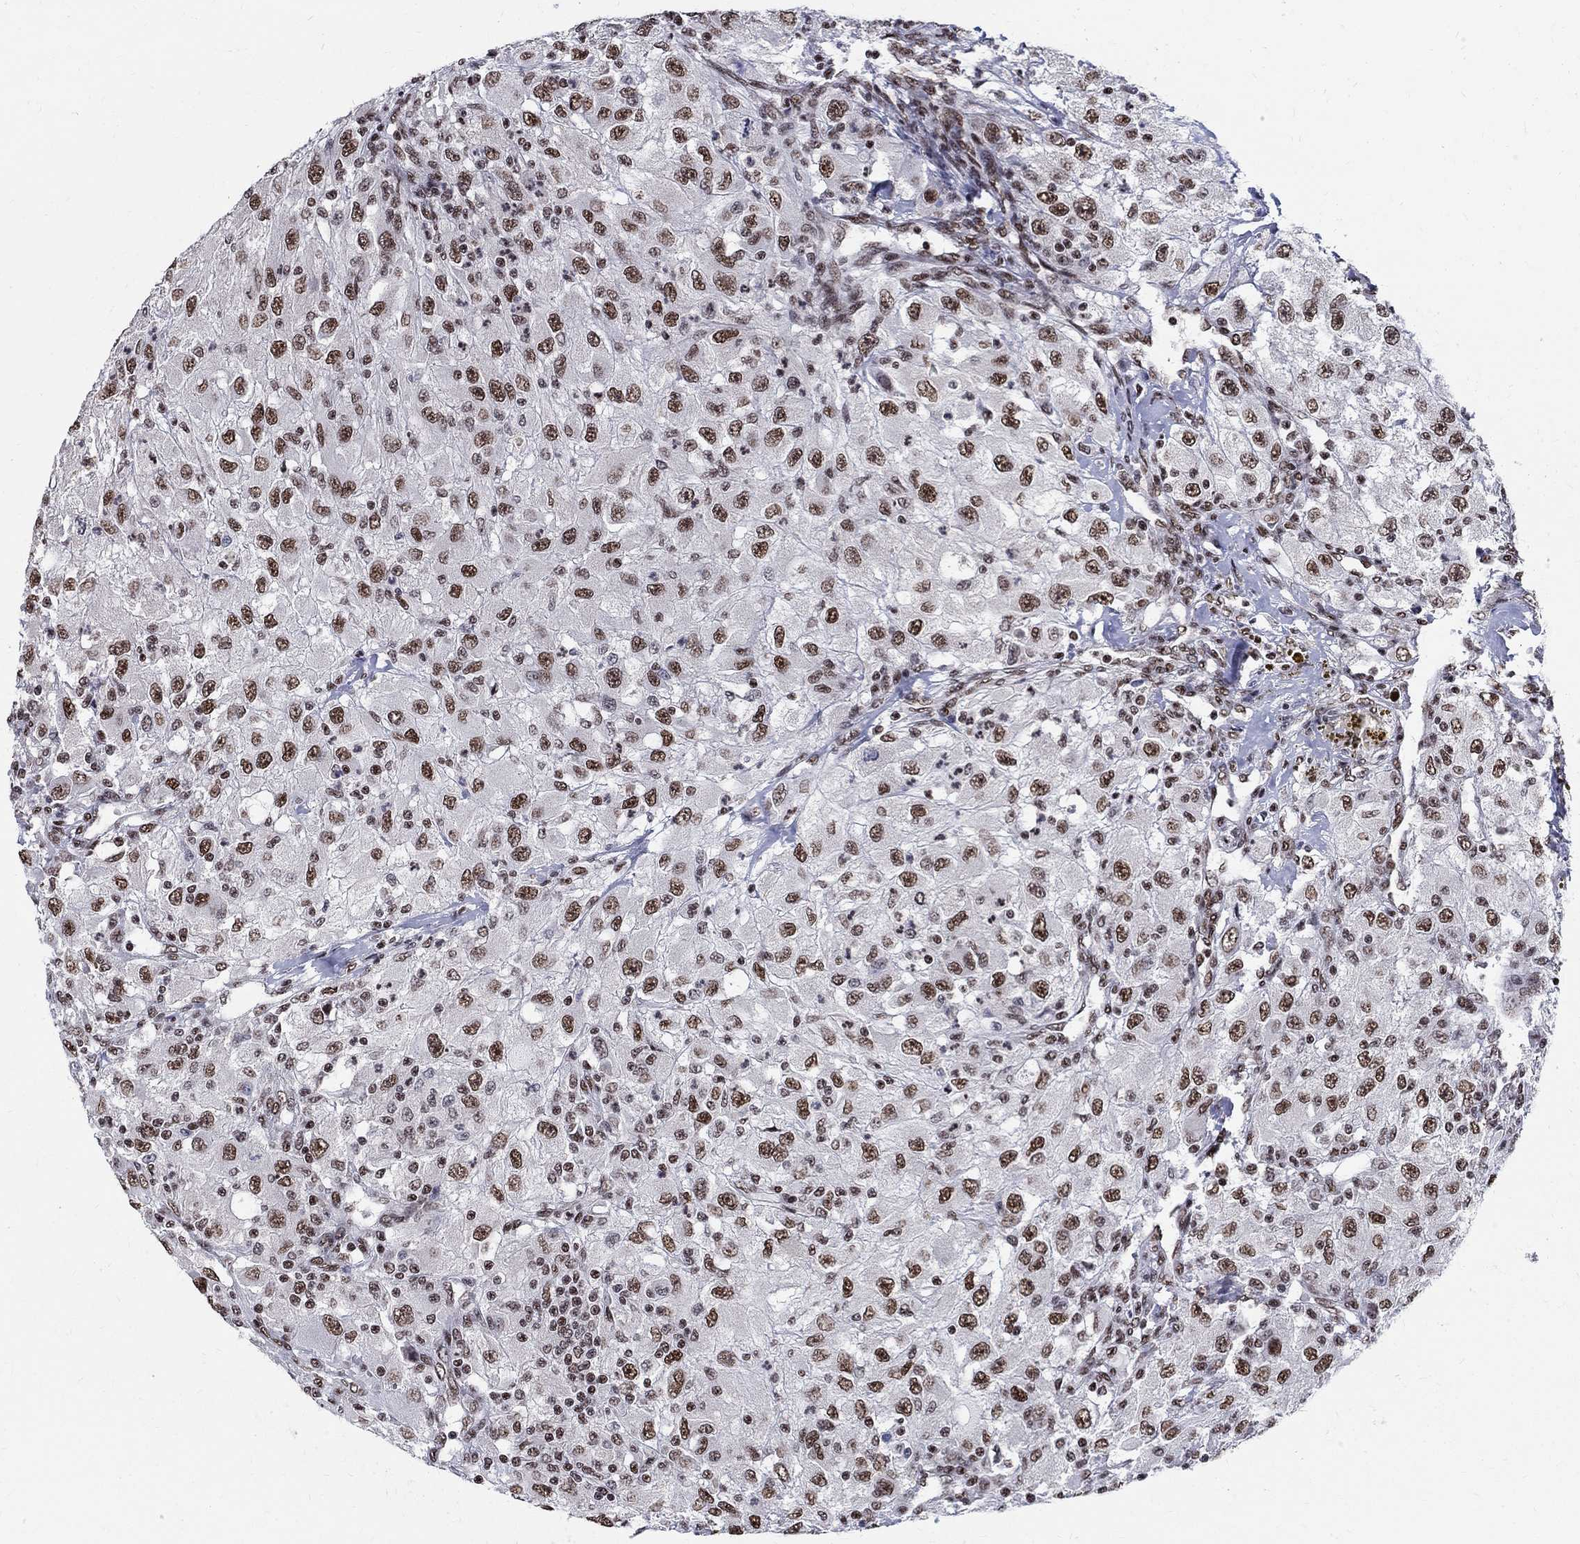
{"staining": {"intensity": "moderate", "quantity": ">75%", "location": "nuclear"}, "tissue": "renal cancer", "cell_type": "Tumor cells", "image_type": "cancer", "snomed": [{"axis": "morphology", "description": "Adenocarcinoma, NOS"}, {"axis": "topography", "description": "Kidney"}], "caption": "Human adenocarcinoma (renal) stained with a brown dye displays moderate nuclear positive staining in approximately >75% of tumor cells.", "gene": "FBXO16", "patient": {"sex": "female", "age": 67}}